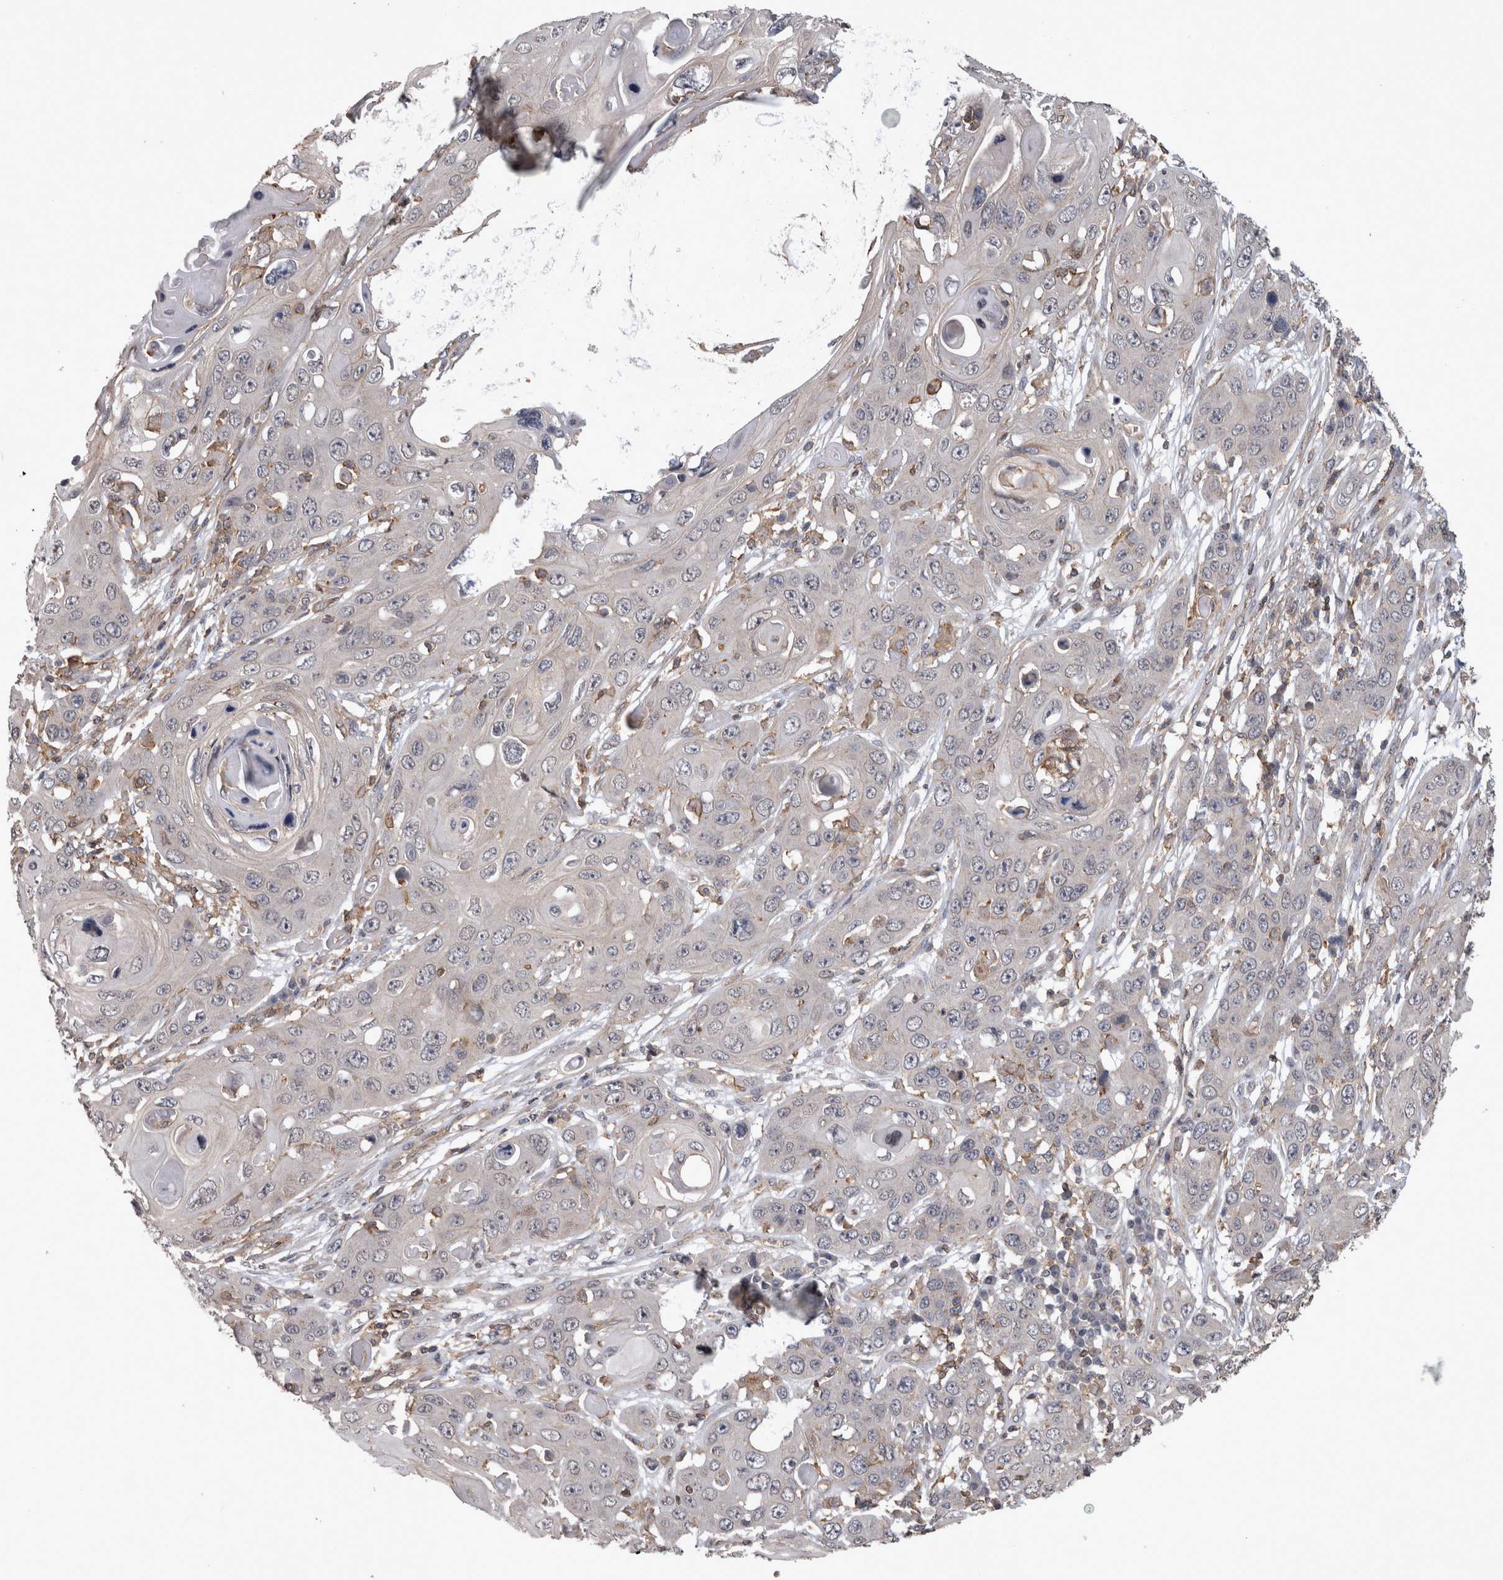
{"staining": {"intensity": "negative", "quantity": "none", "location": "none"}, "tissue": "skin cancer", "cell_type": "Tumor cells", "image_type": "cancer", "snomed": [{"axis": "morphology", "description": "Squamous cell carcinoma, NOS"}, {"axis": "topography", "description": "Skin"}], "caption": "A micrograph of human skin cancer (squamous cell carcinoma) is negative for staining in tumor cells. Nuclei are stained in blue.", "gene": "SPATA48", "patient": {"sex": "male", "age": 55}}